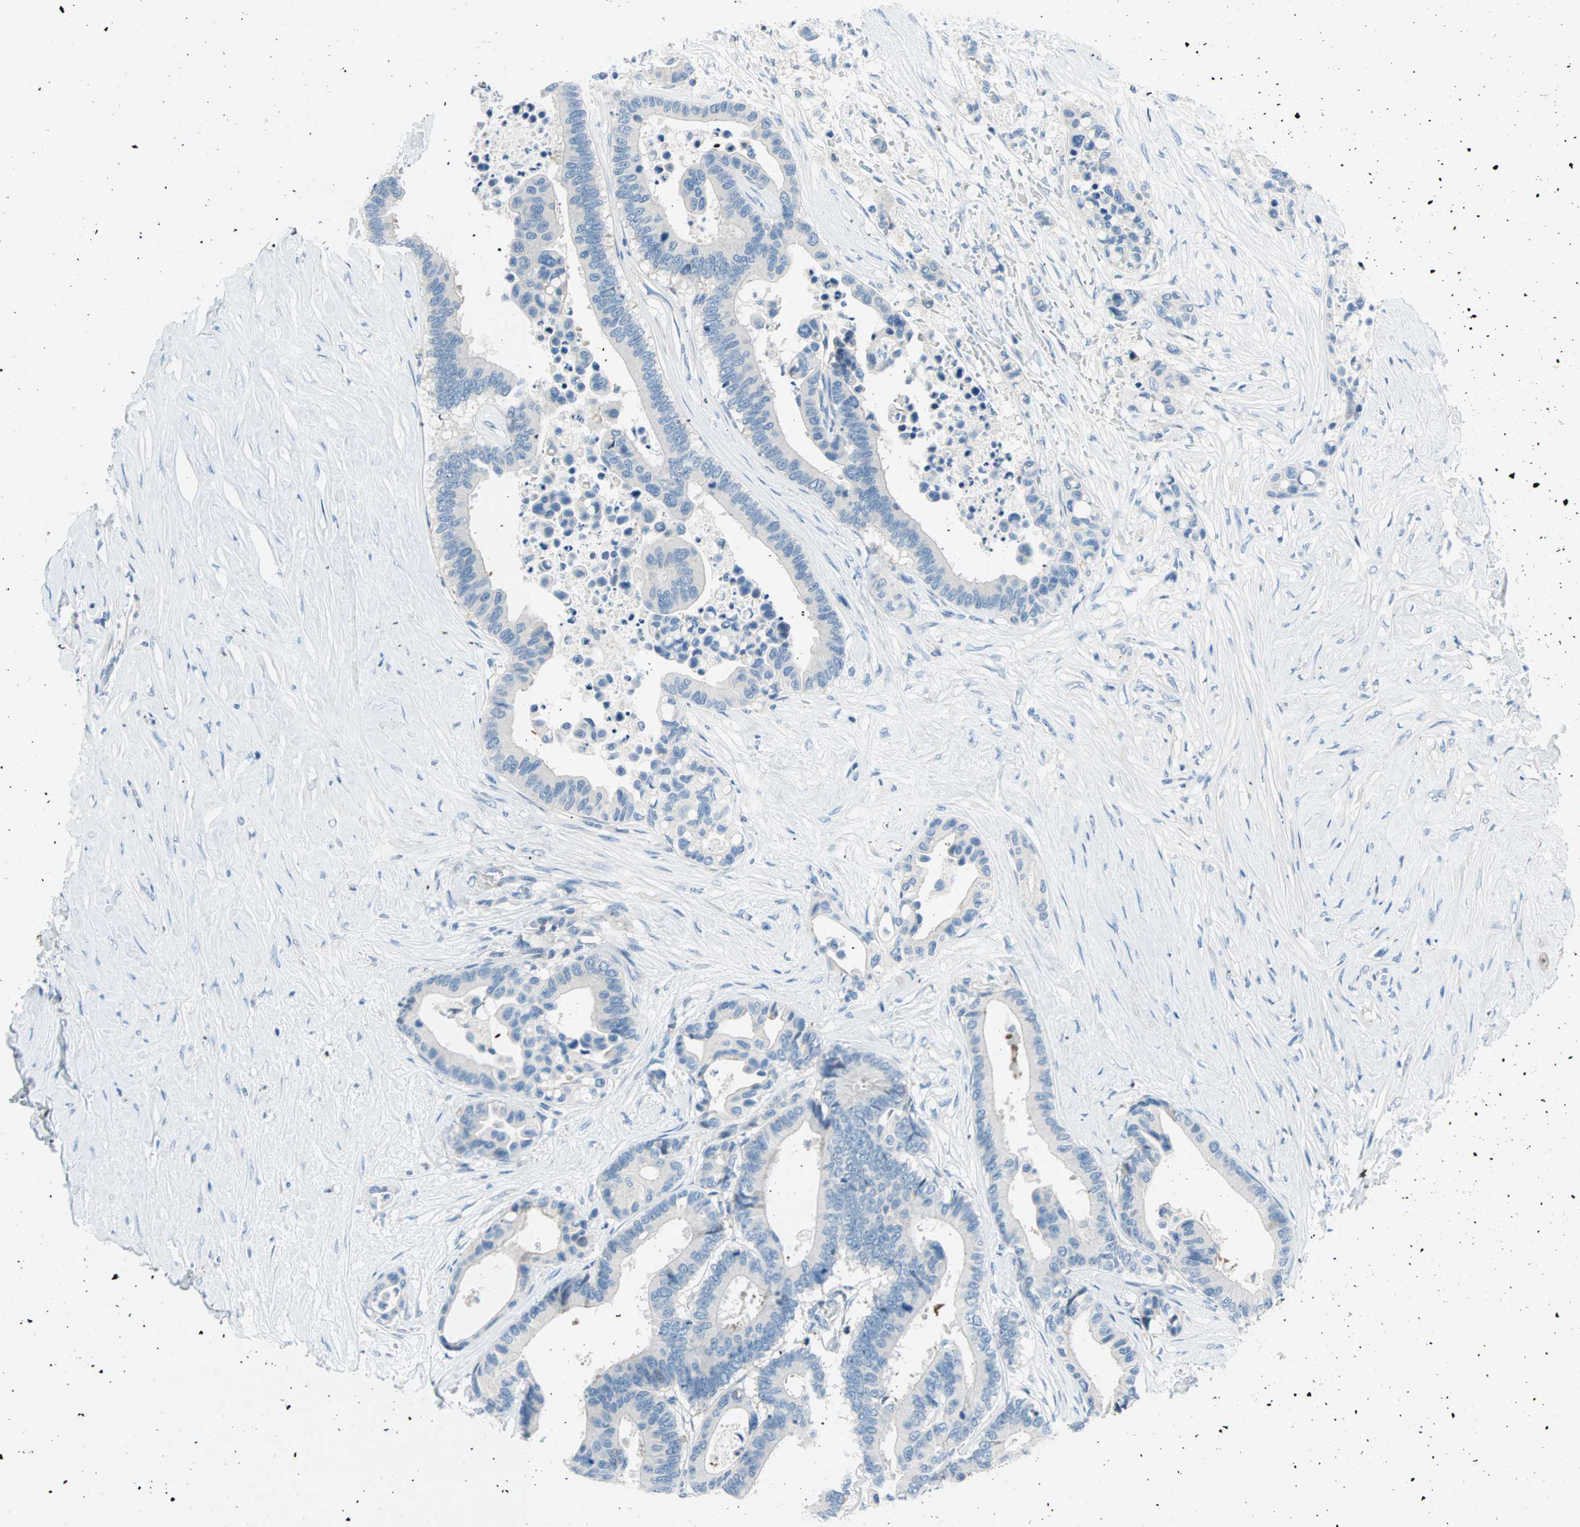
{"staining": {"intensity": "negative", "quantity": "none", "location": "none"}, "tissue": "colorectal cancer", "cell_type": "Tumor cells", "image_type": "cancer", "snomed": [{"axis": "morphology", "description": "Normal tissue, NOS"}, {"axis": "morphology", "description": "Adenocarcinoma, NOS"}, {"axis": "topography", "description": "Colon"}], "caption": "DAB (3,3'-diaminobenzidine) immunohistochemical staining of human adenocarcinoma (colorectal) shows no significant staining in tumor cells.", "gene": "TMEM163", "patient": {"sex": "male", "age": 82}}